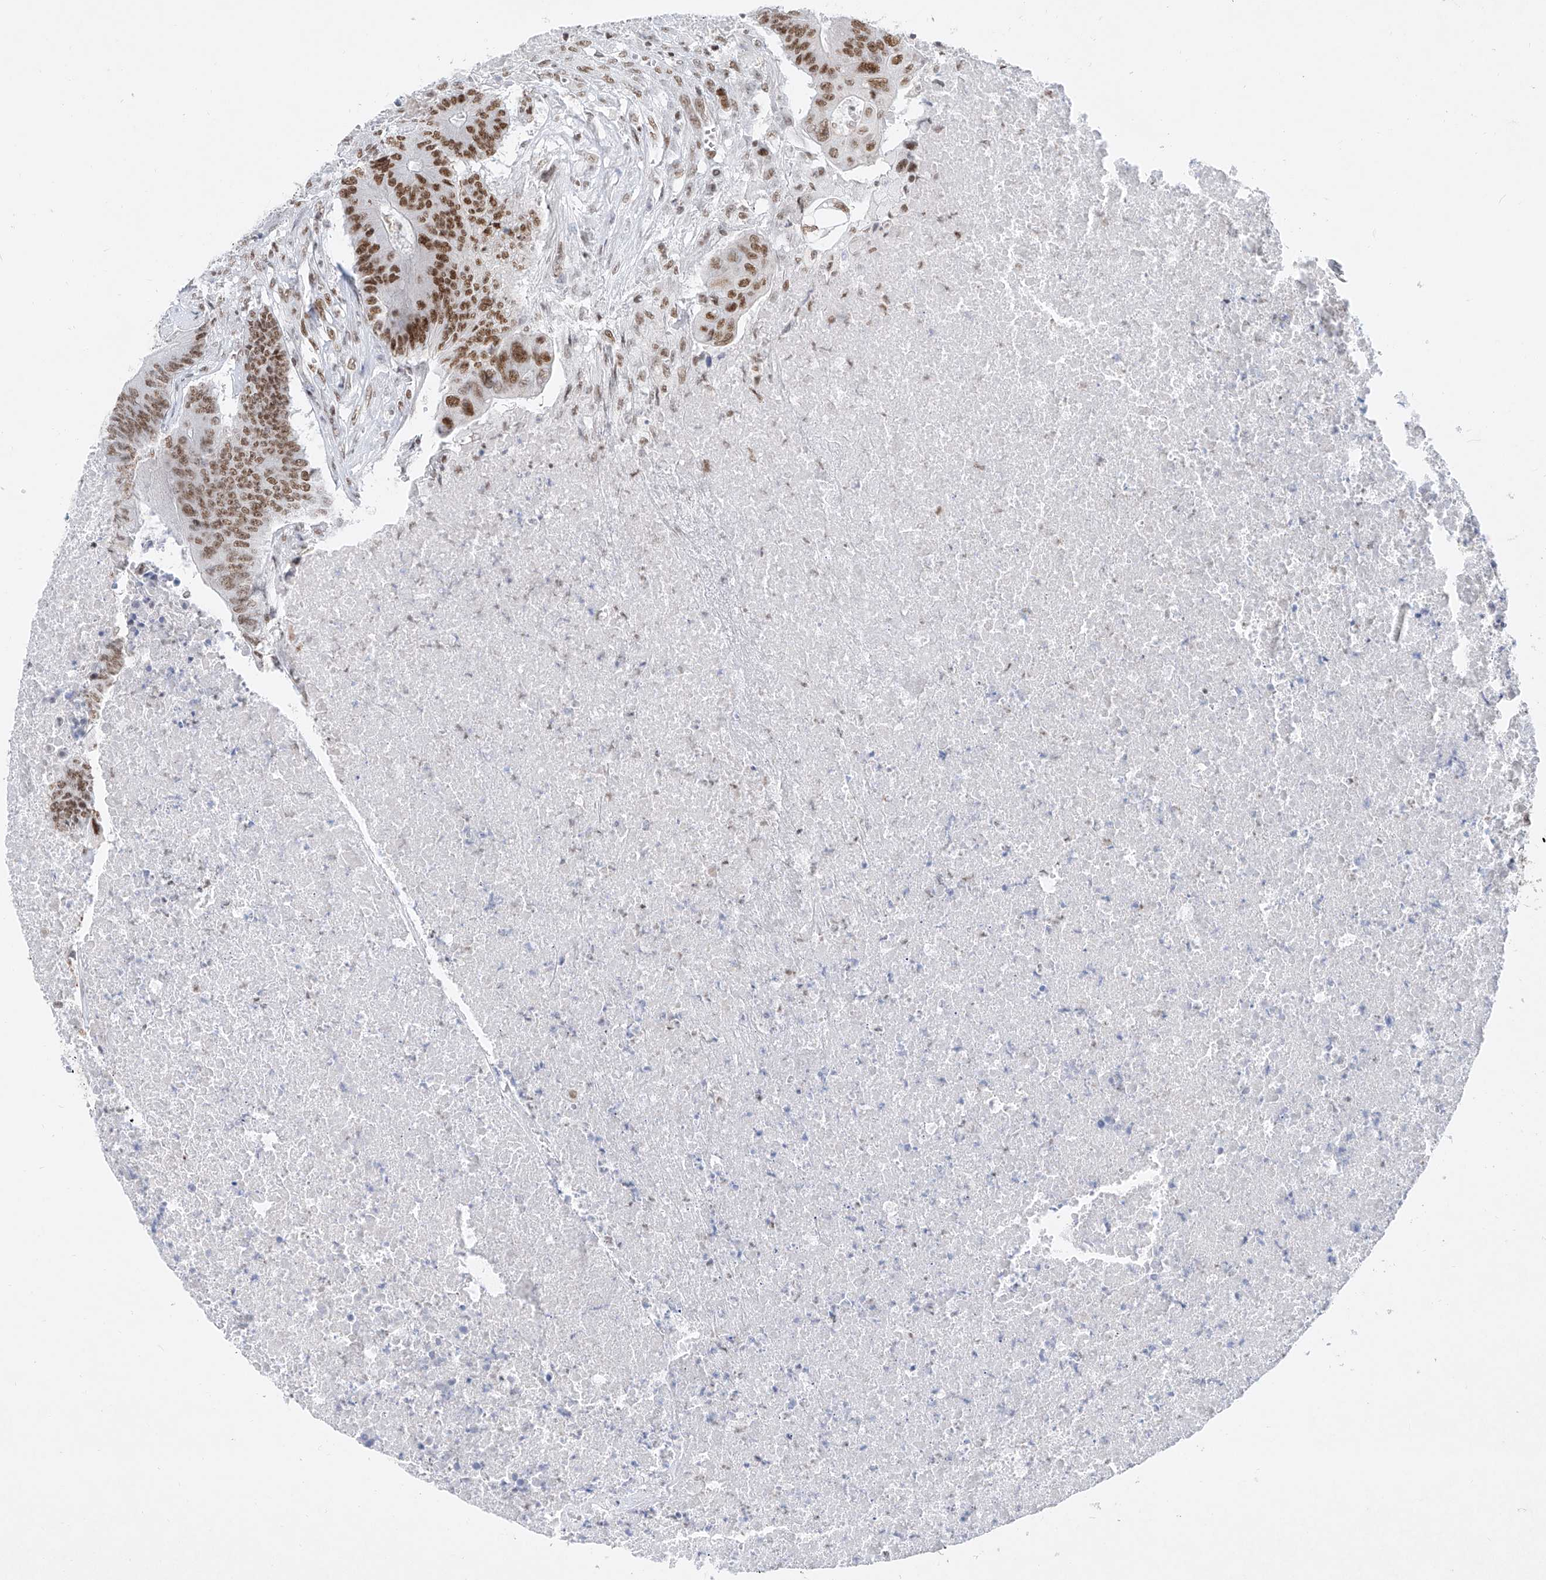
{"staining": {"intensity": "strong", "quantity": ">75%", "location": "nuclear"}, "tissue": "colorectal cancer", "cell_type": "Tumor cells", "image_type": "cancer", "snomed": [{"axis": "morphology", "description": "Adenocarcinoma, NOS"}, {"axis": "topography", "description": "Colon"}], "caption": "IHC staining of colorectal cancer (adenocarcinoma), which reveals high levels of strong nuclear staining in approximately >75% of tumor cells indicating strong nuclear protein expression. The staining was performed using DAB (brown) for protein detection and nuclei were counterstained in hematoxylin (blue).", "gene": "TAF4", "patient": {"sex": "male", "age": 87}}